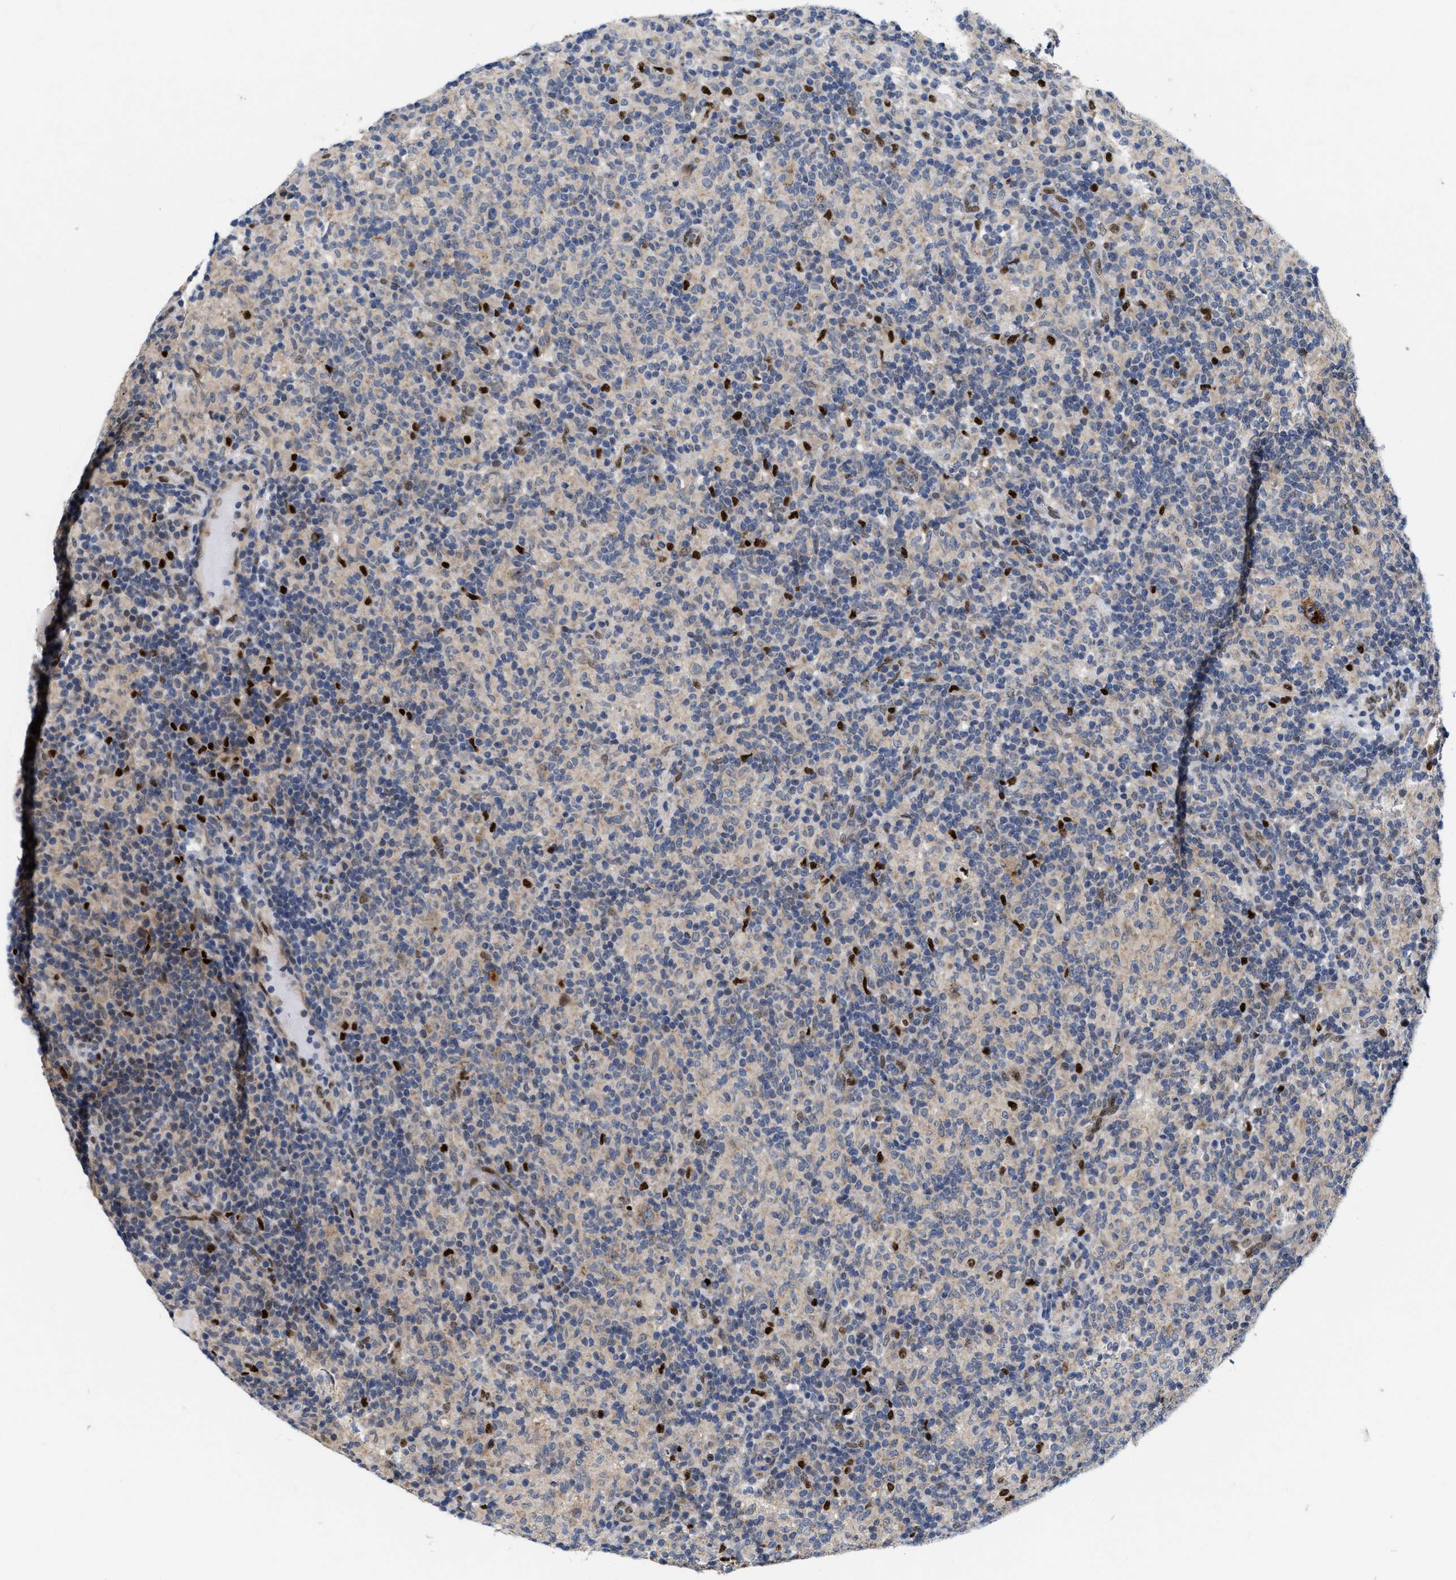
{"staining": {"intensity": "moderate", "quantity": "<25%", "location": "cytoplasmic/membranous"}, "tissue": "lymphoma", "cell_type": "Tumor cells", "image_type": "cancer", "snomed": [{"axis": "morphology", "description": "Hodgkin's disease, NOS"}, {"axis": "topography", "description": "Lymph node"}], "caption": "Protein staining reveals moderate cytoplasmic/membranous positivity in approximately <25% of tumor cells in lymphoma. Using DAB (3,3'-diaminobenzidine) (brown) and hematoxylin (blue) stains, captured at high magnification using brightfield microscopy.", "gene": "TCF4", "patient": {"sex": "male", "age": 70}}